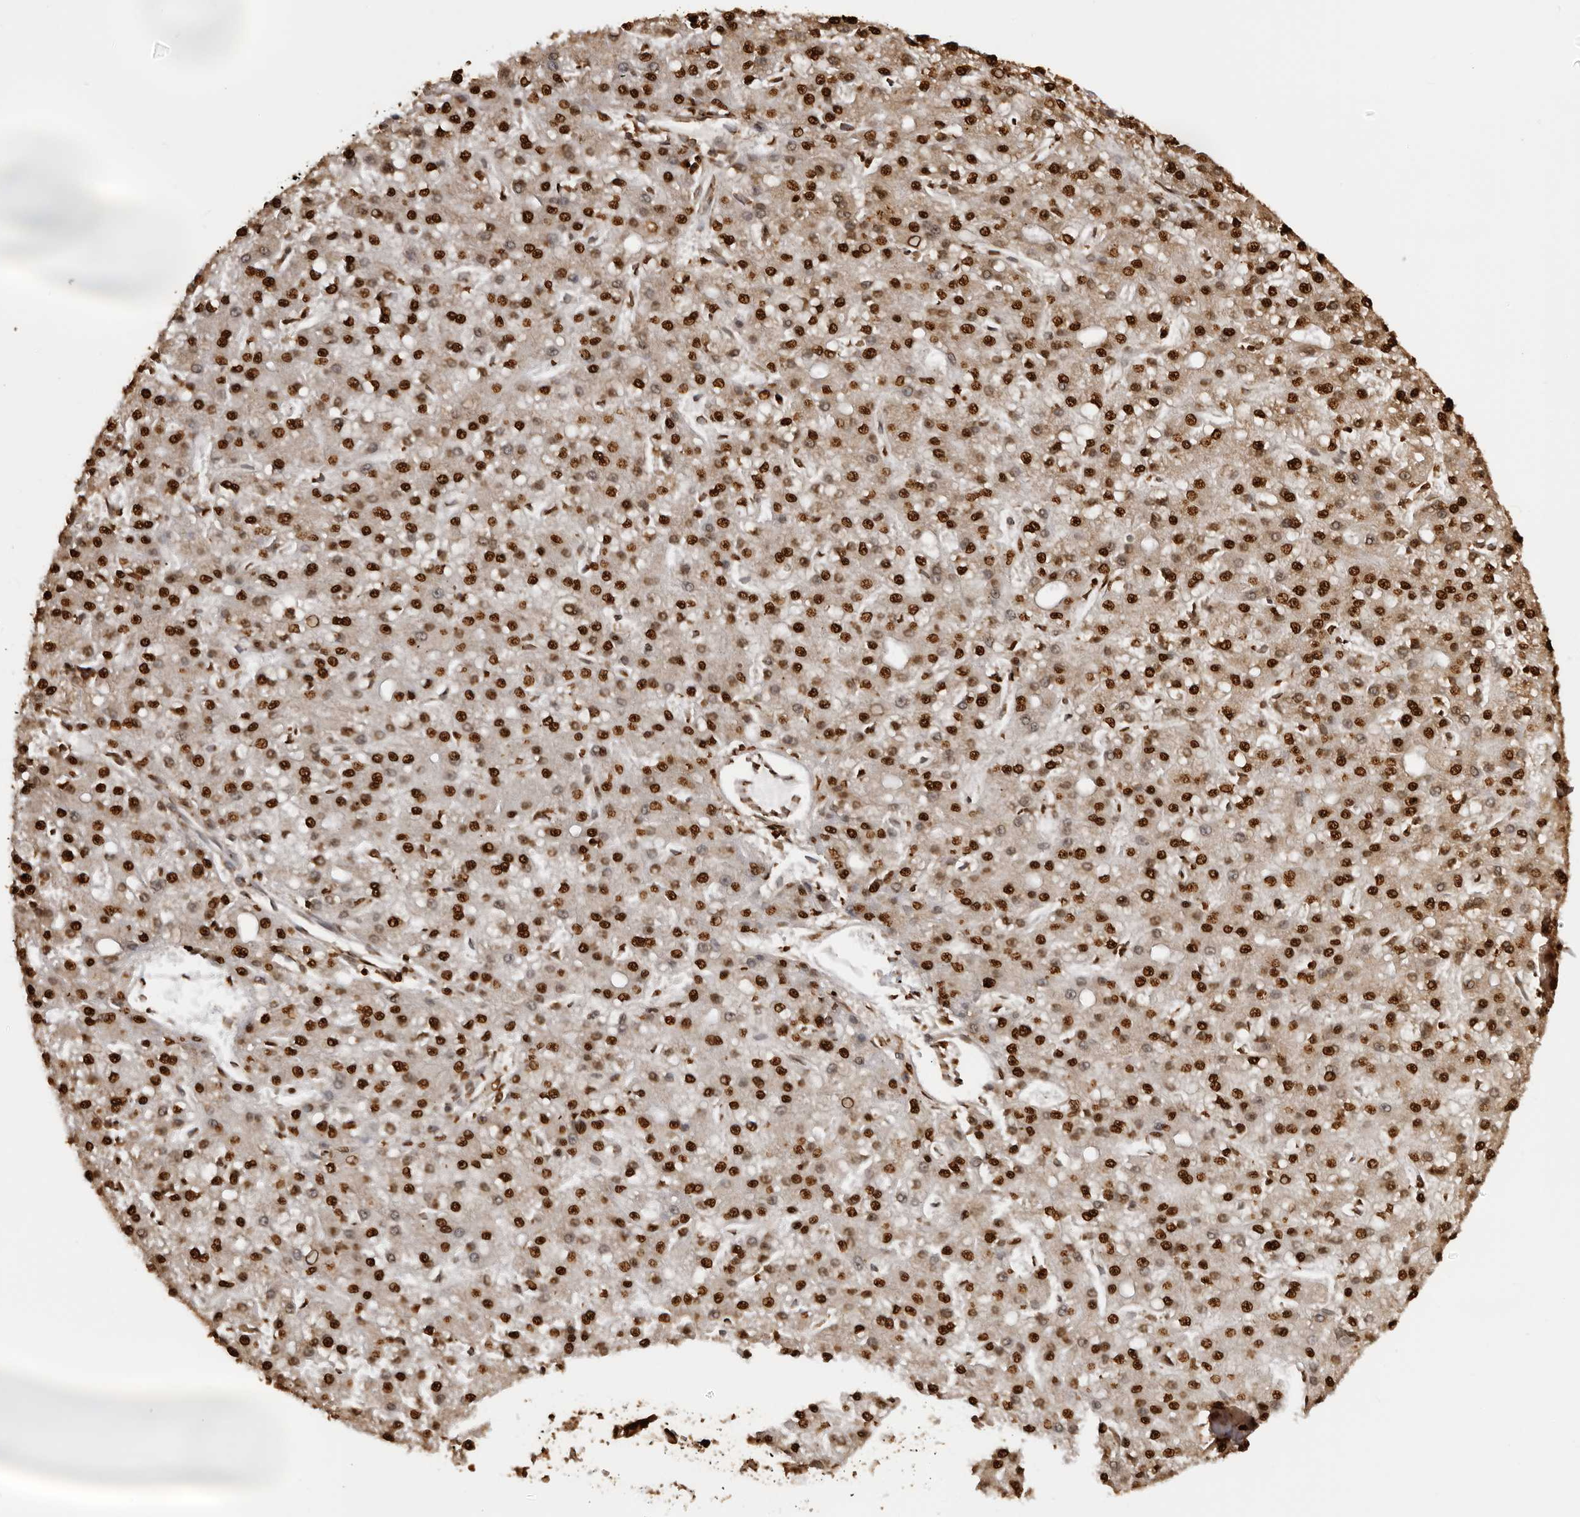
{"staining": {"intensity": "strong", "quantity": ">75%", "location": "nuclear"}, "tissue": "liver cancer", "cell_type": "Tumor cells", "image_type": "cancer", "snomed": [{"axis": "morphology", "description": "Carcinoma, Hepatocellular, NOS"}, {"axis": "topography", "description": "Liver"}], "caption": "This image demonstrates hepatocellular carcinoma (liver) stained with immunohistochemistry to label a protein in brown. The nuclear of tumor cells show strong positivity for the protein. Nuclei are counter-stained blue.", "gene": "ZFP91", "patient": {"sex": "male", "age": 67}}